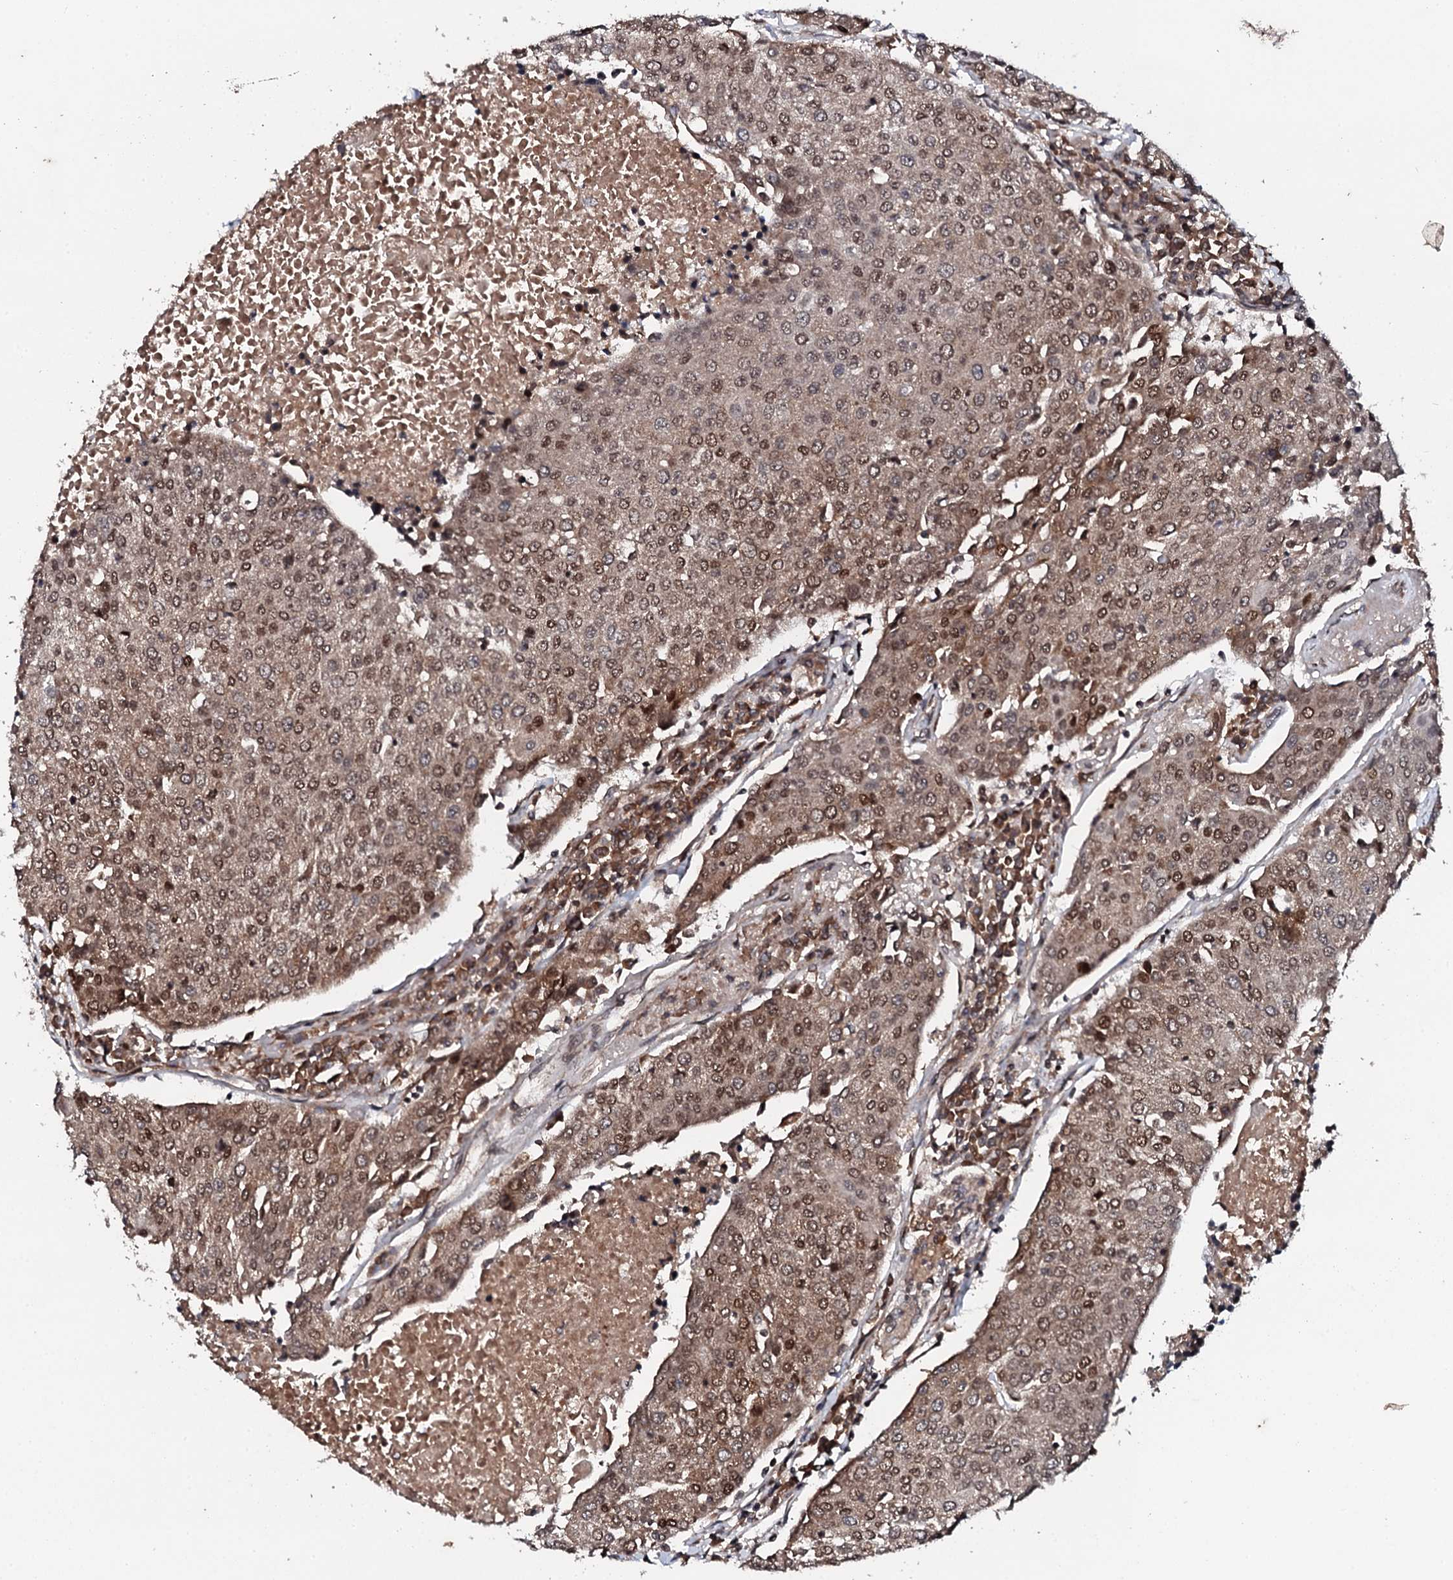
{"staining": {"intensity": "moderate", "quantity": ">75%", "location": "cytoplasmic/membranous,nuclear"}, "tissue": "urothelial cancer", "cell_type": "Tumor cells", "image_type": "cancer", "snomed": [{"axis": "morphology", "description": "Urothelial carcinoma, High grade"}, {"axis": "topography", "description": "Urinary bladder"}], "caption": "High-power microscopy captured an immunohistochemistry photomicrograph of urothelial carcinoma (high-grade), revealing moderate cytoplasmic/membranous and nuclear expression in about >75% of tumor cells. (Stains: DAB in brown, nuclei in blue, Microscopy: brightfield microscopy at high magnification).", "gene": "FAM111A", "patient": {"sex": "female", "age": 85}}